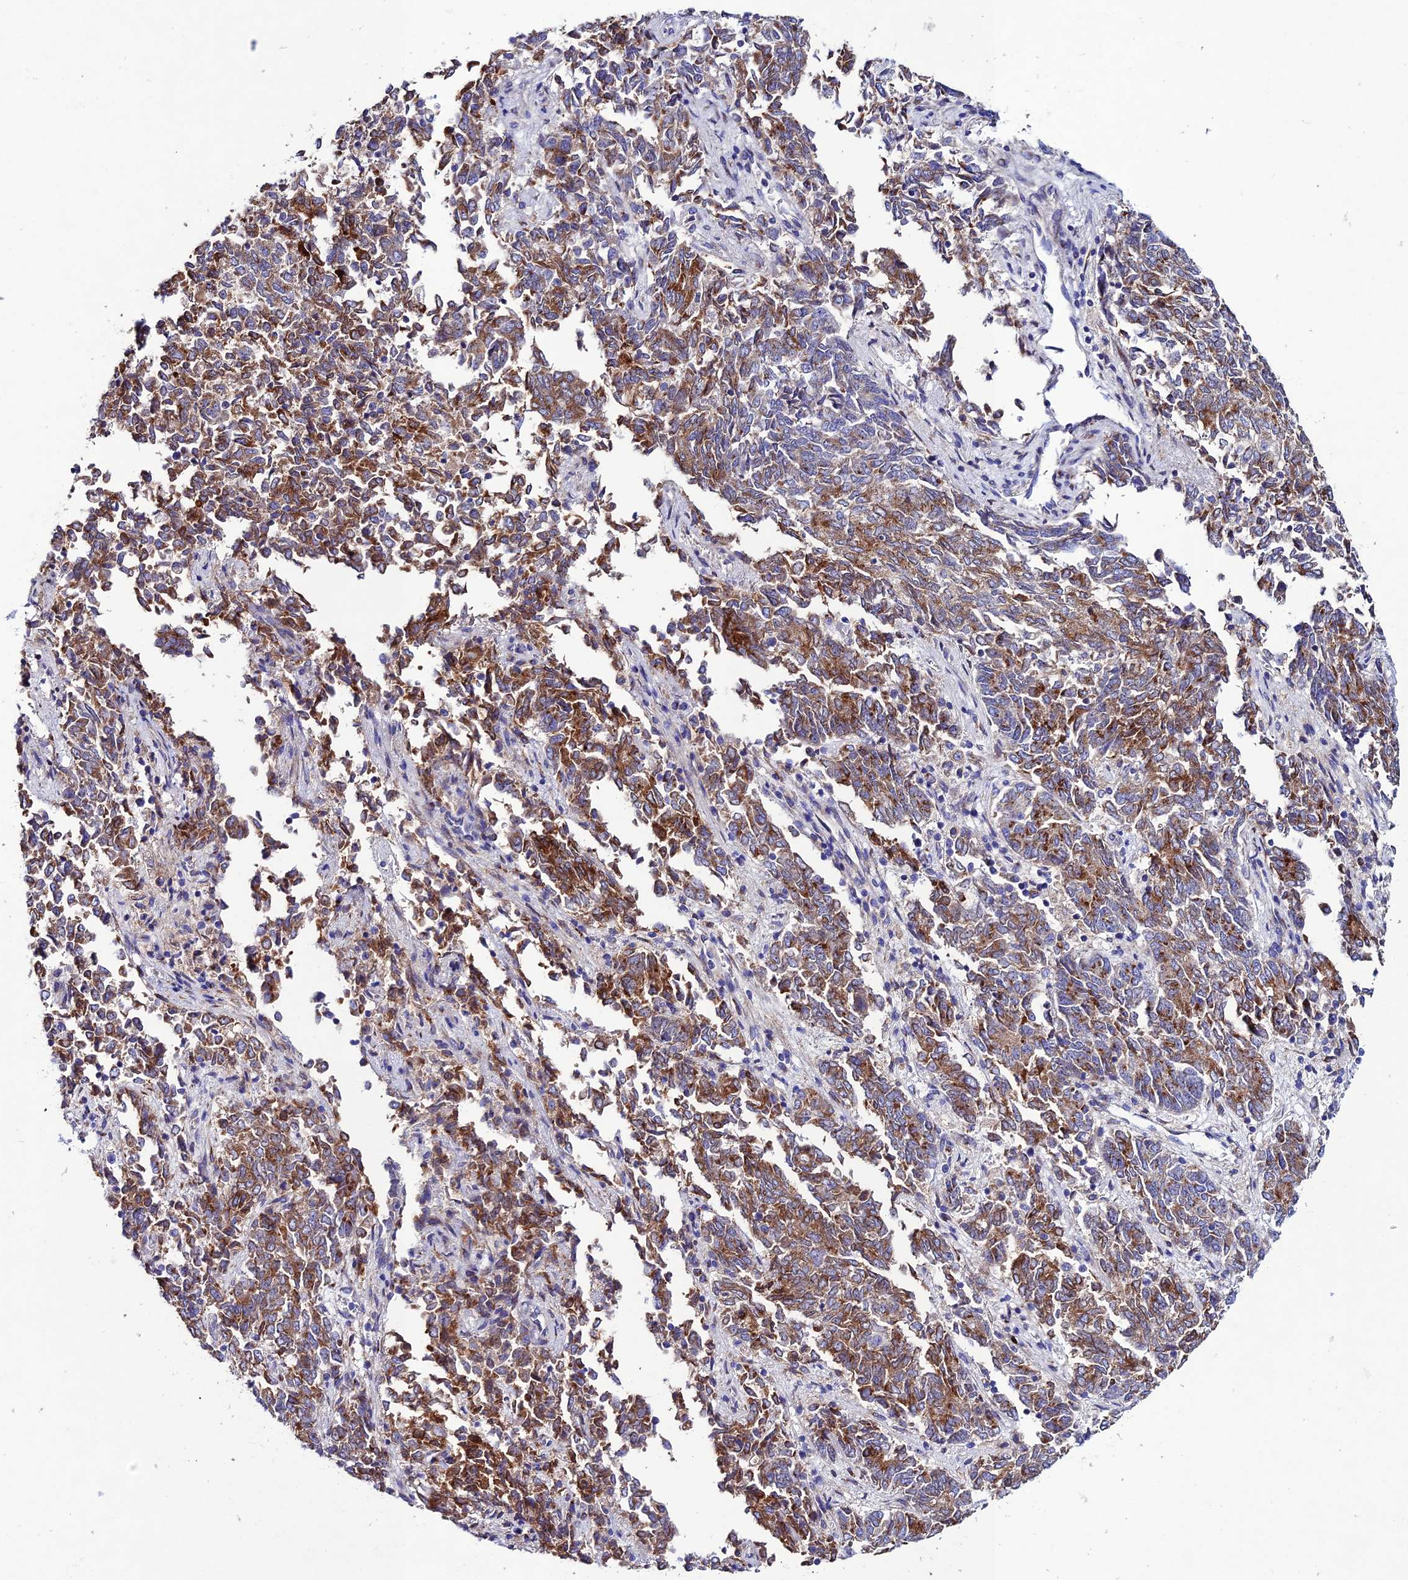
{"staining": {"intensity": "moderate", "quantity": ">75%", "location": "cytoplasmic/membranous"}, "tissue": "endometrial cancer", "cell_type": "Tumor cells", "image_type": "cancer", "snomed": [{"axis": "morphology", "description": "Adenocarcinoma, NOS"}, {"axis": "topography", "description": "Endometrium"}], "caption": "Endometrial cancer (adenocarcinoma) stained with DAB (3,3'-diaminobenzidine) immunohistochemistry (IHC) shows medium levels of moderate cytoplasmic/membranous expression in about >75% of tumor cells.", "gene": "OR51Q1", "patient": {"sex": "female", "age": 80}}